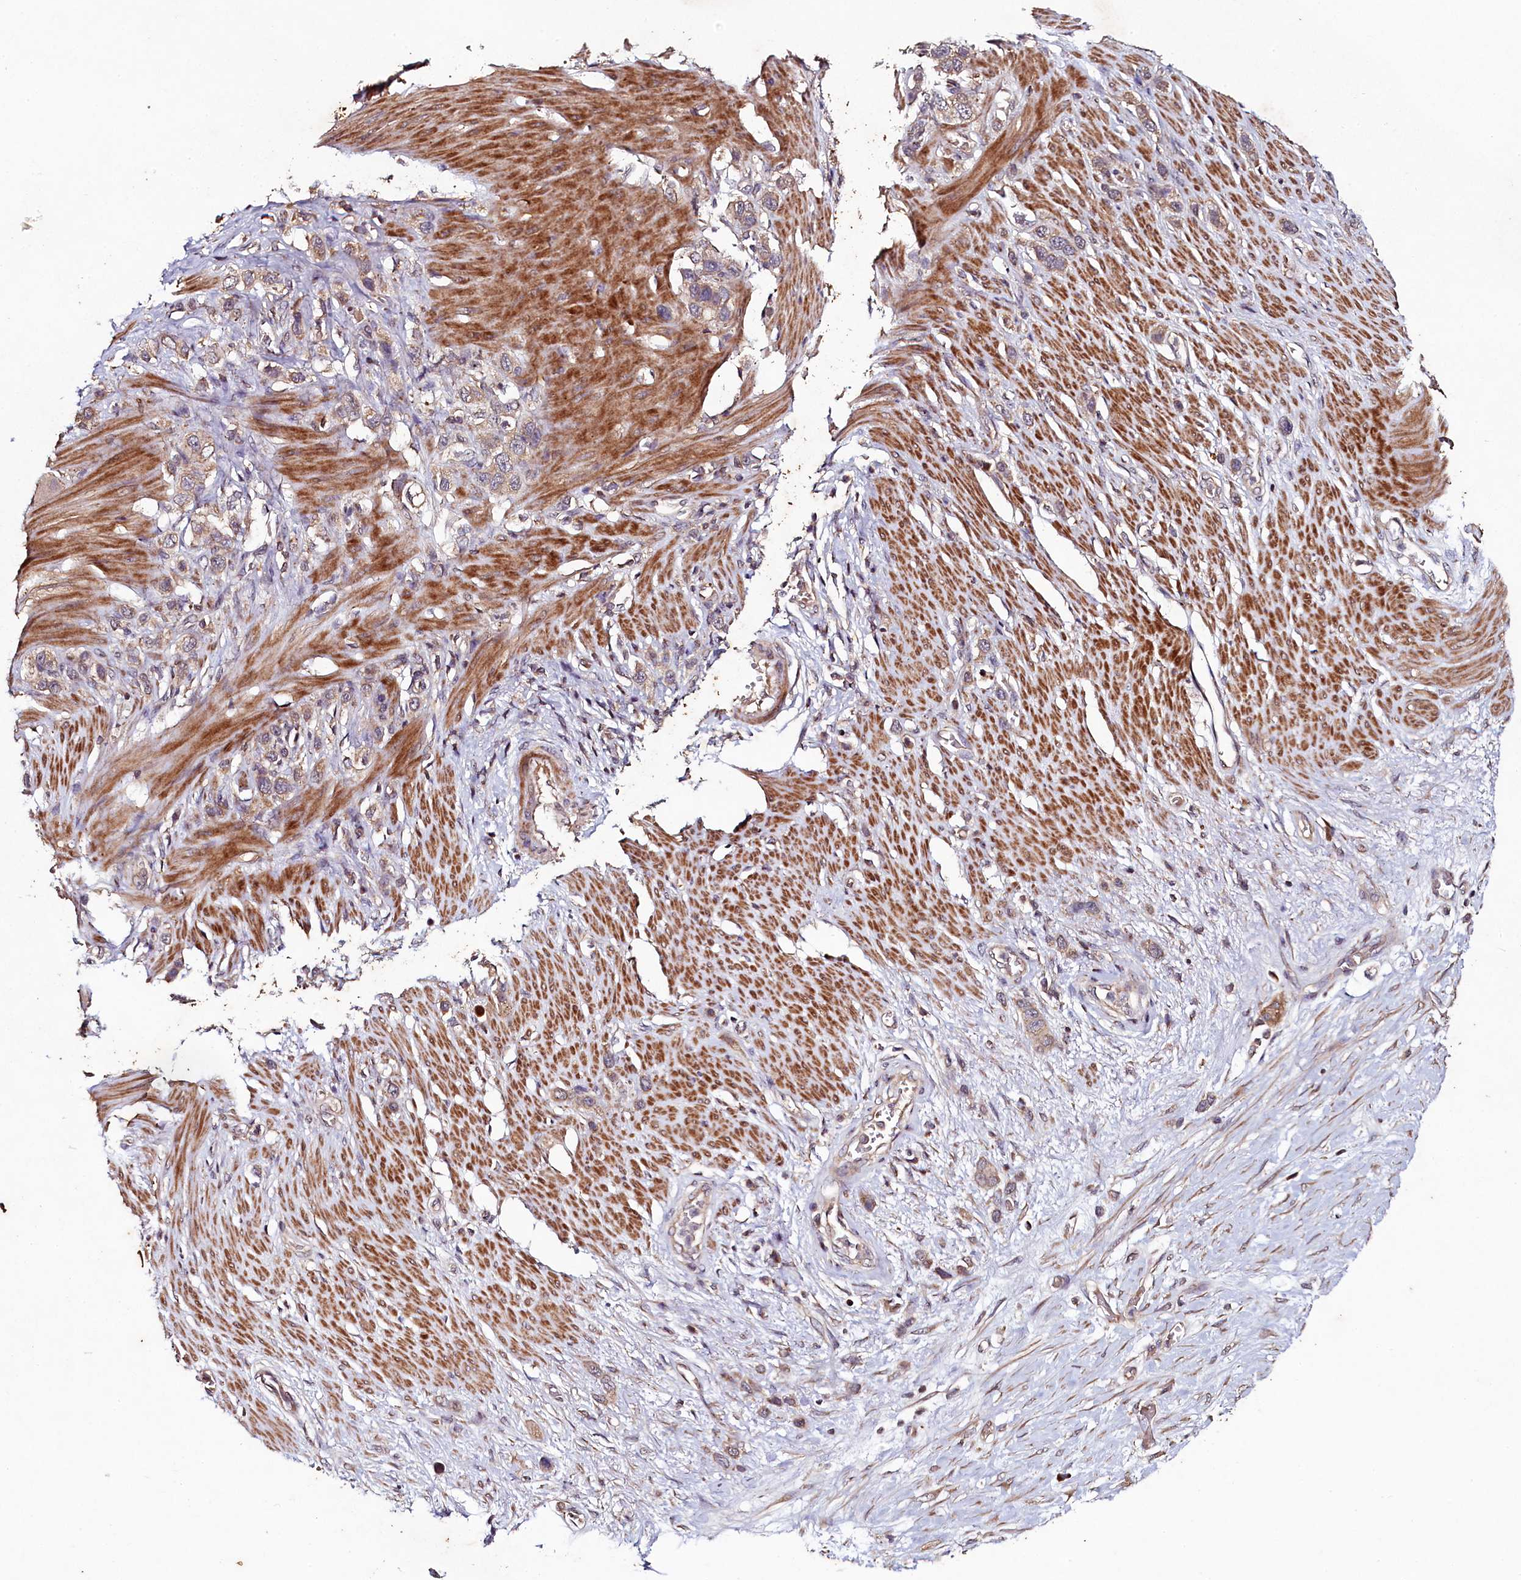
{"staining": {"intensity": "moderate", "quantity": ">75%", "location": "cytoplasmic/membranous"}, "tissue": "stomach cancer", "cell_type": "Tumor cells", "image_type": "cancer", "snomed": [{"axis": "morphology", "description": "Adenocarcinoma, NOS"}, {"axis": "morphology", "description": "Adenocarcinoma, High grade"}, {"axis": "topography", "description": "Stomach, upper"}, {"axis": "topography", "description": "Stomach, lower"}], "caption": "Stomach cancer (adenocarcinoma) was stained to show a protein in brown. There is medium levels of moderate cytoplasmic/membranous positivity in about >75% of tumor cells.", "gene": "SEC24C", "patient": {"sex": "female", "age": 65}}